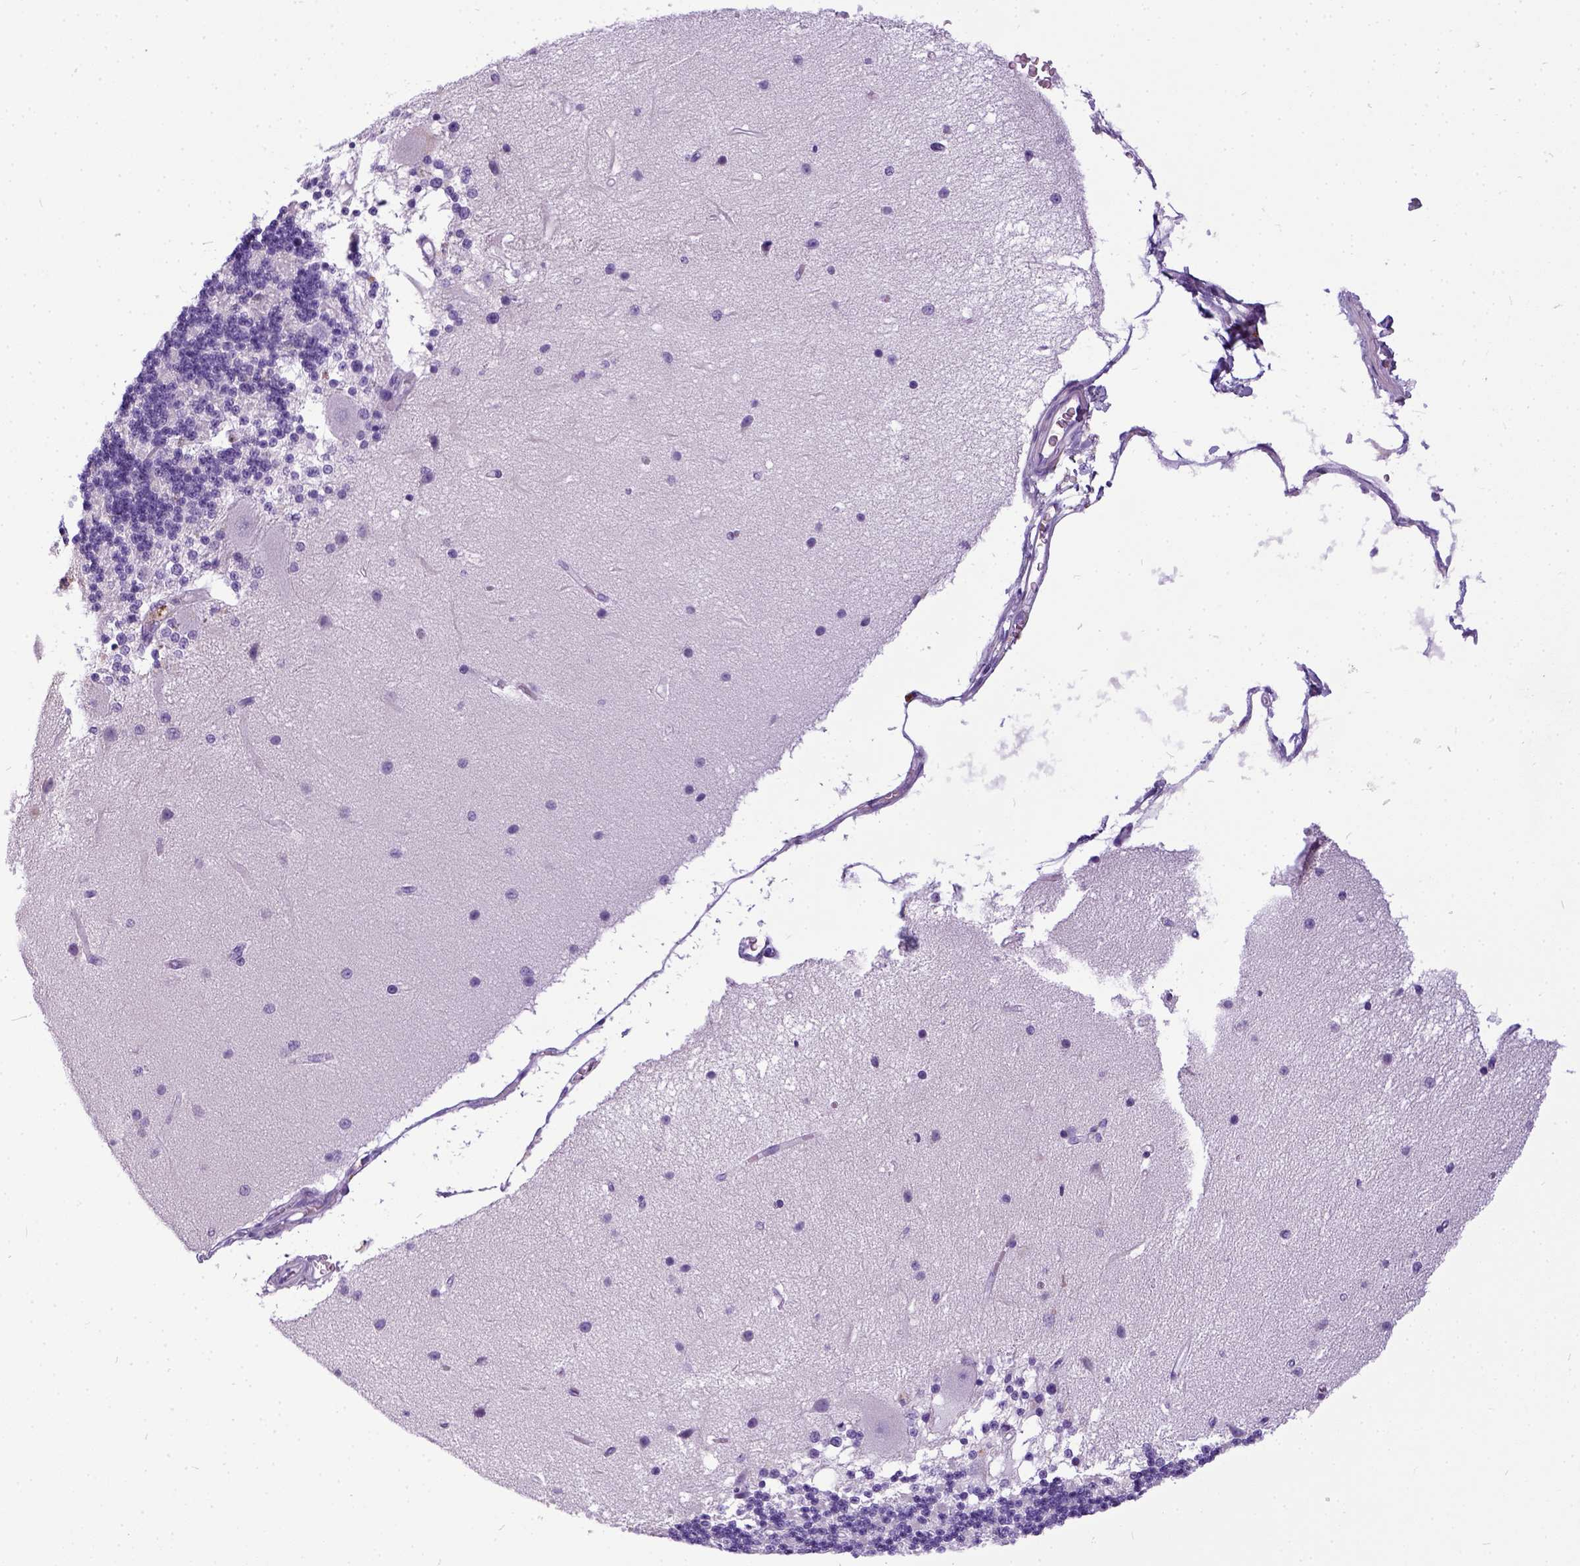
{"staining": {"intensity": "negative", "quantity": "none", "location": "none"}, "tissue": "cerebellum", "cell_type": "Cells in granular layer", "image_type": "normal", "snomed": [{"axis": "morphology", "description": "Normal tissue, NOS"}, {"axis": "topography", "description": "Cerebellum"}], "caption": "DAB (3,3'-diaminobenzidine) immunohistochemical staining of normal cerebellum displays no significant positivity in cells in granular layer.", "gene": "IGF2", "patient": {"sex": "female", "age": 54}}